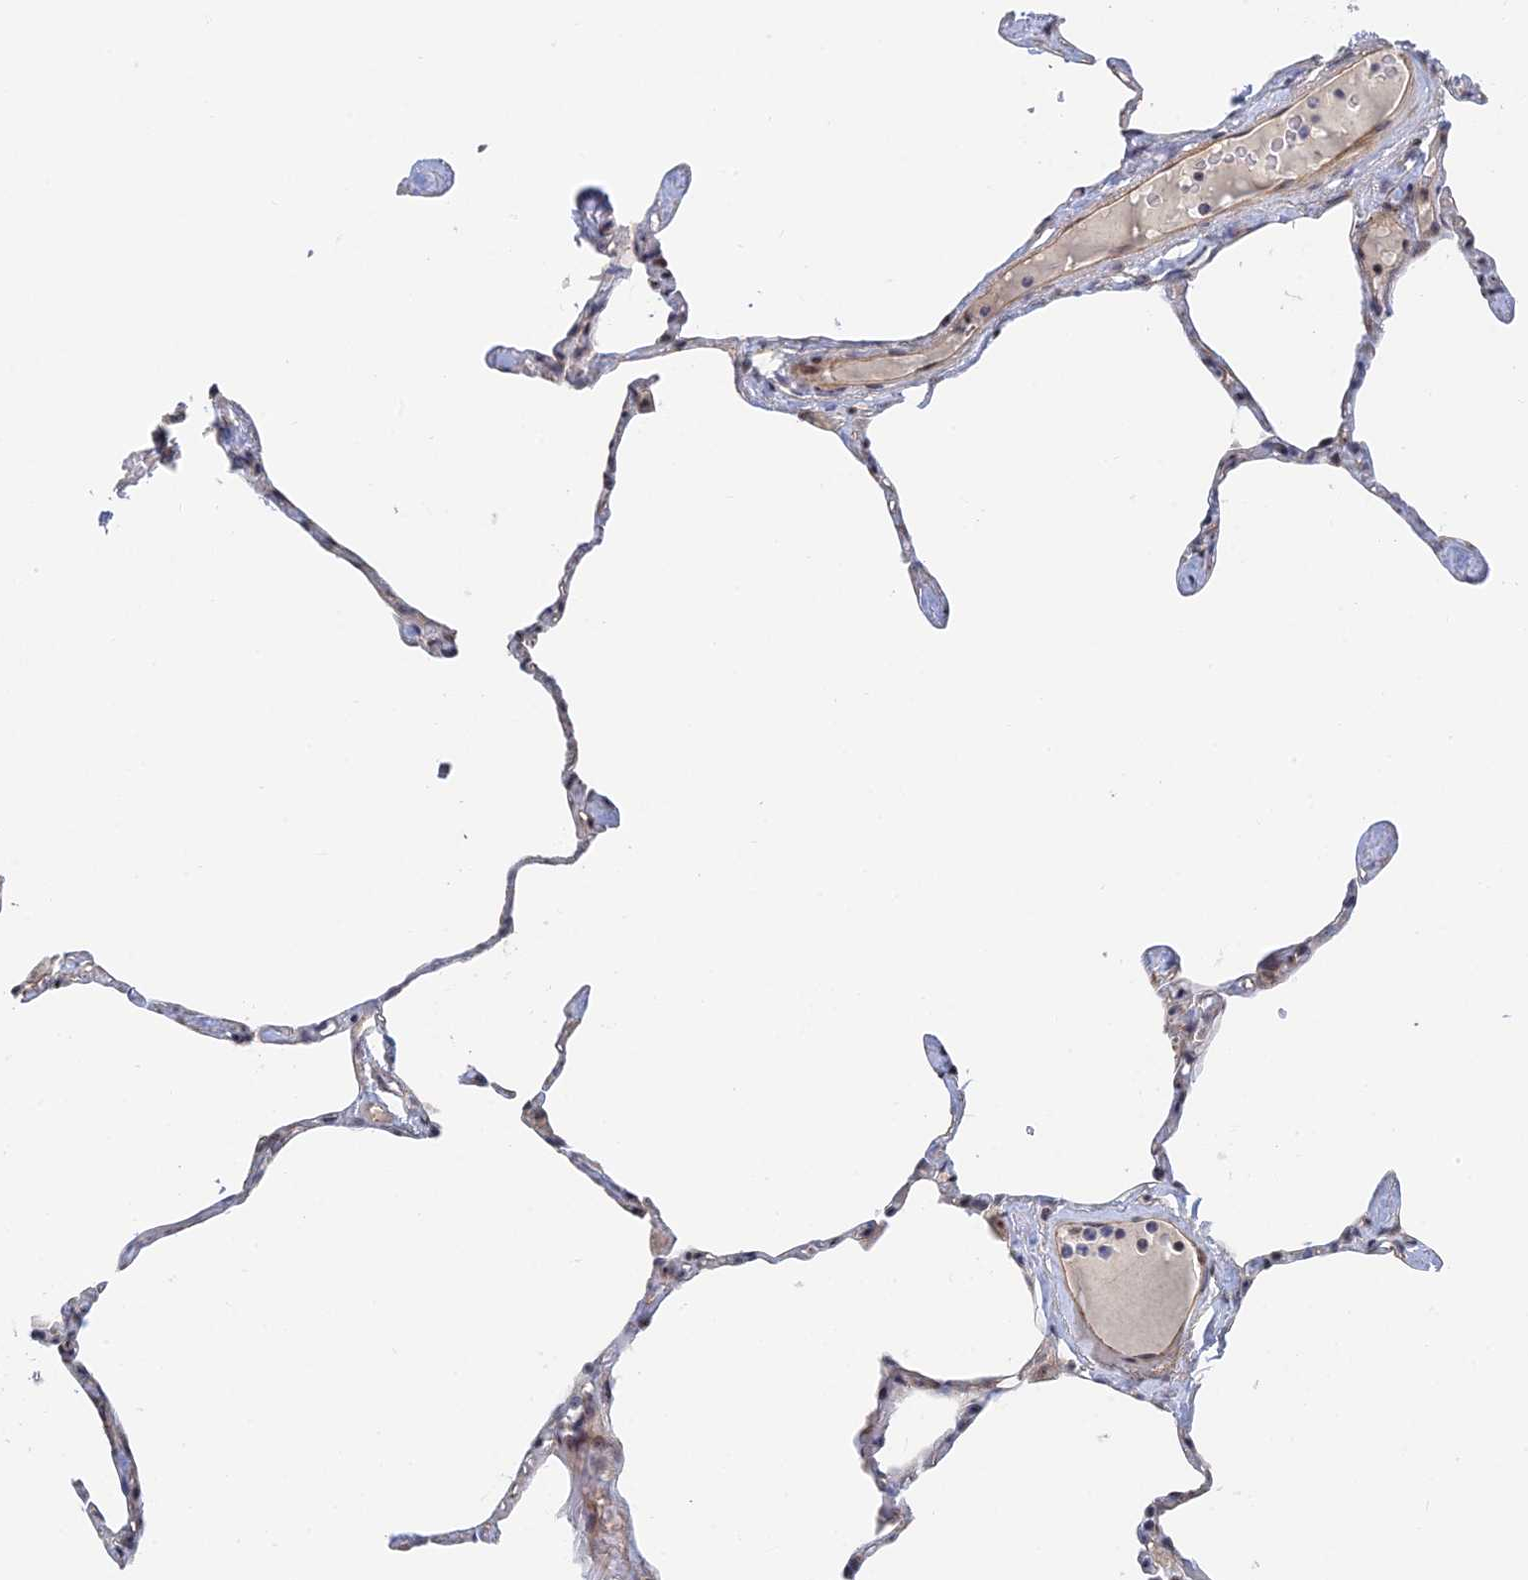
{"staining": {"intensity": "negative", "quantity": "none", "location": "none"}, "tissue": "lung", "cell_type": "Alveolar cells", "image_type": "normal", "snomed": [{"axis": "morphology", "description": "Normal tissue, NOS"}, {"axis": "topography", "description": "Lung"}], "caption": "Immunohistochemical staining of unremarkable human lung shows no significant expression in alveolar cells.", "gene": "CFAP92", "patient": {"sex": "male", "age": 65}}